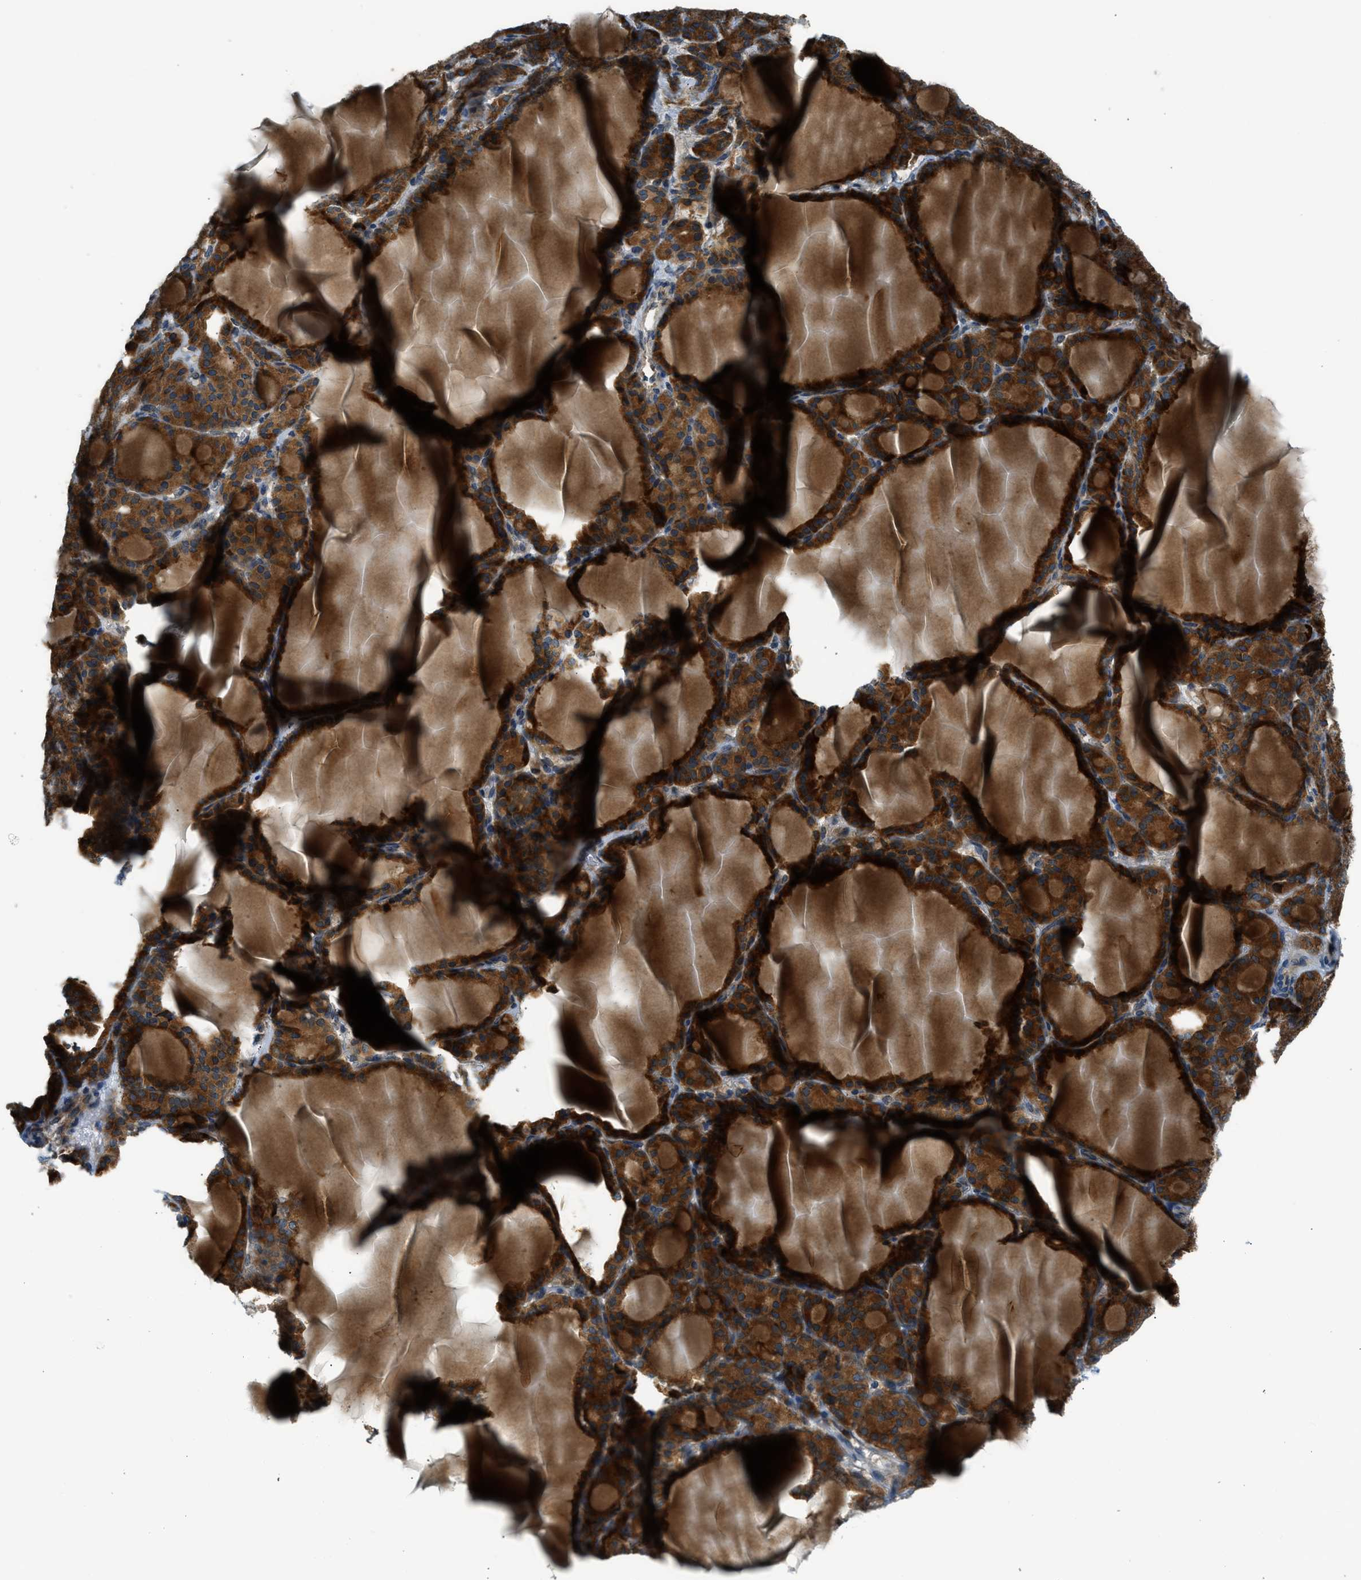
{"staining": {"intensity": "strong", "quantity": ">75%", "location": "cytoplasmic/membranous"}, "tissue": "thyroid gland", "cell_type": "Glandular cells", "image_type": "normal", "snomed": [{"axis": "morphology", "description": "Normal tissue, NOS"}, {"axis": "topography", "description": "Thyroid gland"}], "caption": "Protein analysis of unremarkable thyroid gland displays strong cytoplasmic/membranous staining in about >75% of glandular cells.", "gene": "EDARADD", "patient": {"sex": "female", "age": 28}}